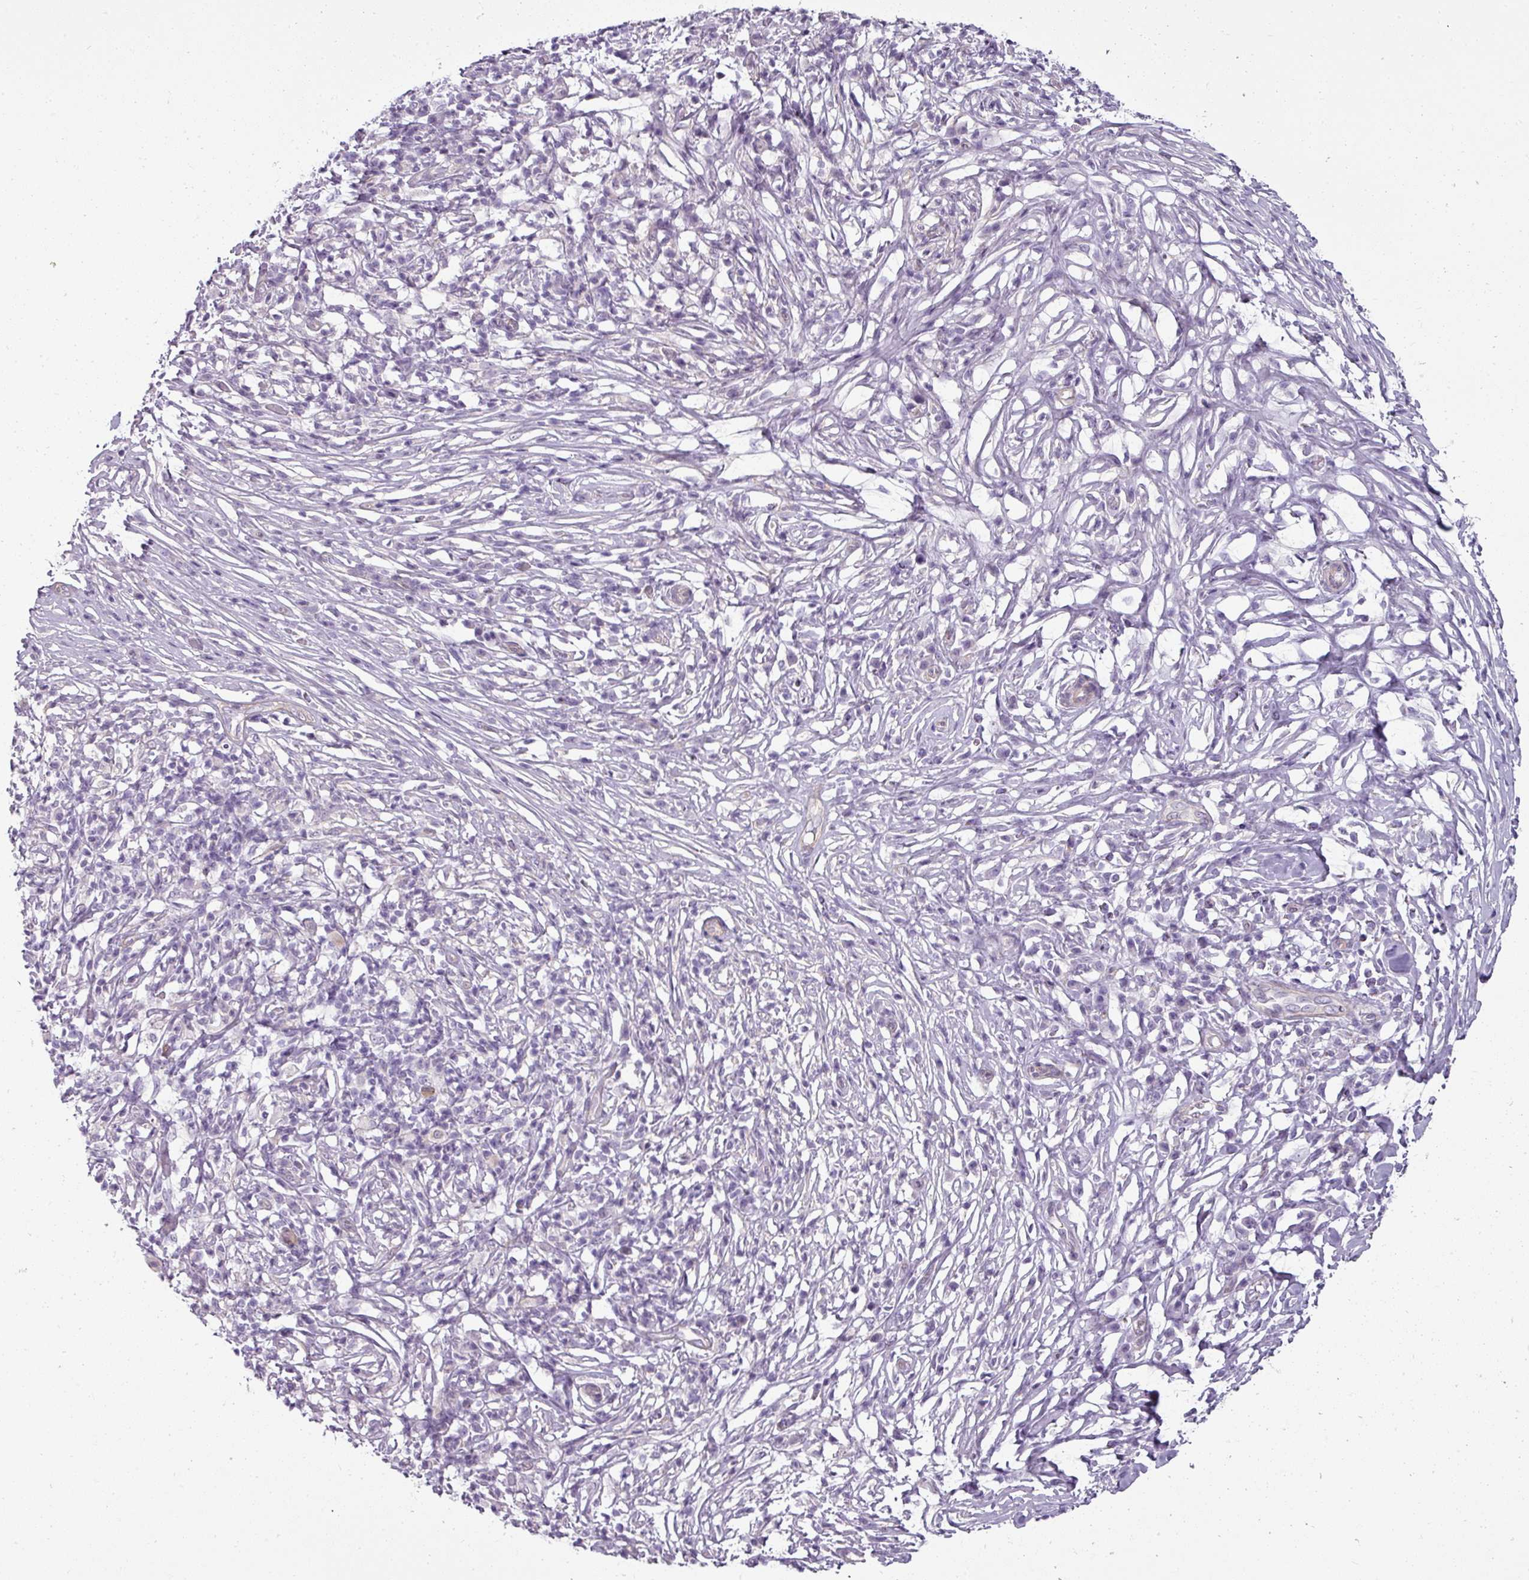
{"staining": {"intensity": "negative", "quantity": "none", "location": "none"}, "tissue": "melanoma", "cell_type": "Tumor cells", "image_type": "cancer", "snomed": [{"axis": "morphology", "description": "Malignant melanoma, NOS"}, {"axis": "topography", "description": "Skin"}], "caption": "The IHC micrograph has no significant staining in tumor cells of melanoma tissue.", "gene": "ASB1", "patient": {"sex": "male", "age": 66}}